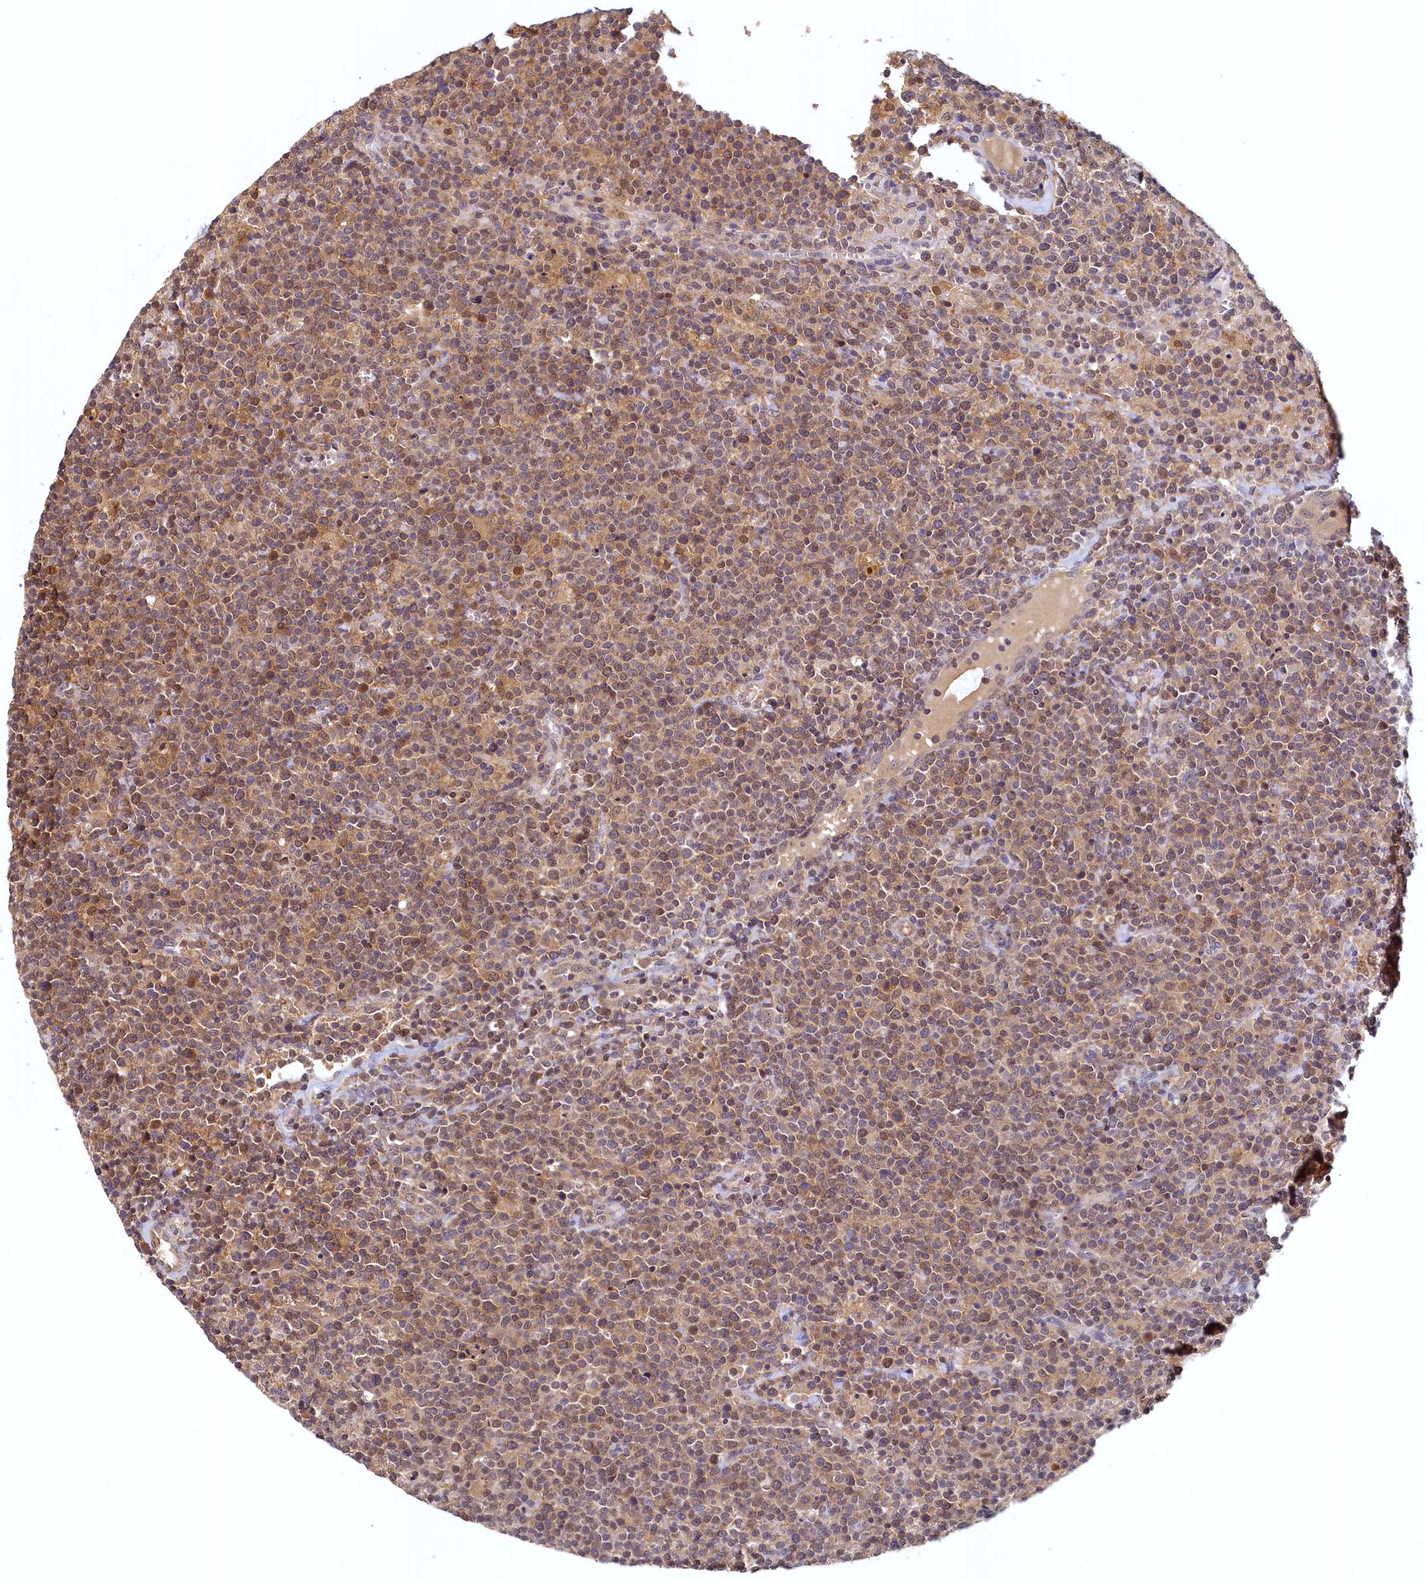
{"staining": {"intensity": "moderate", "quantity": ">75%", "location": "cytoplasmic/membranous,nuclear"}, "tissue": "lymphoma", "cell_type": "Tumor cells", "image_type": "cancer", "snomed": [{"axis": "morphology", "description": "Malignant lymphoma, non-Hodgkin's type, High grade"}, {"axis": "topography", "description": "Lymph node"}], "caption": "Immunohistochemistry (IHC) photomicrograph of neoplastic tissue: human malignant lymphoma, non-Hodgkin's type (high-grade) stained using IHC demonstrates medium levels of moderate protein expression localized specifically in the cytoplasmic/membranous and nuclear of tumor cells, appearing as a cytoplasmic/membranous and nuclear brown color.", "gene": "PAAF1", "patient": {"sex": "male", "age": 61}}